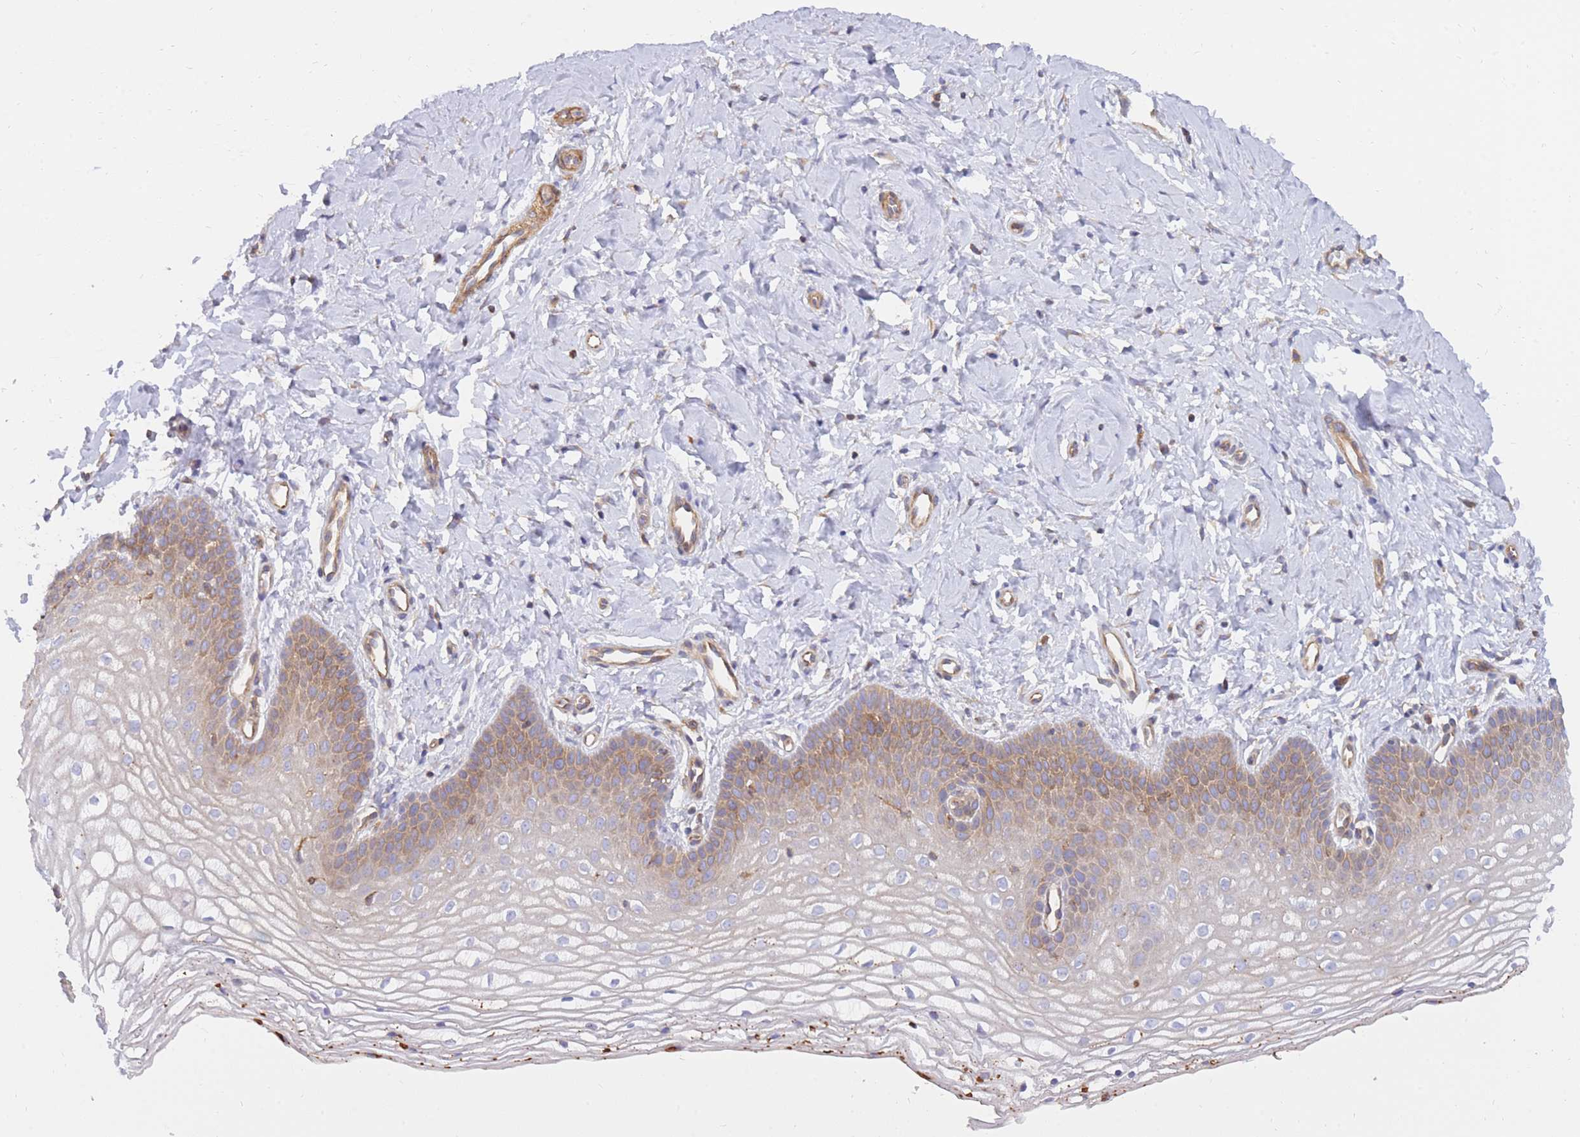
{"staining": {"intensity": "moderate", "quantity": "25%-75%", "location": "cytoplasmic/membranous"}, "tissue": "vagina", "cell_type": "Squamous epithelial cells", "image_type": "normal", "snomed": [{"axis": "morphology", "description": "Normal tissue, NOS"}, {"axis": "topography", "description": "Vagina"}], "caption": "High-magnification brightfield microscopy of normal vagina stained with DAB (brown) and counterstained with hematoxylin (blue). squamous epithelial cells exhibit moderate cytoplasmic/membranous positivity is appreciated in approximately25%-75% of cells. (DAB (3,3'-diaminobenzidine) IHC, brown staining for protein, blue staining for nuclei).", "gene": "REM1", "patient": {"sex": "female", "age": 68}}